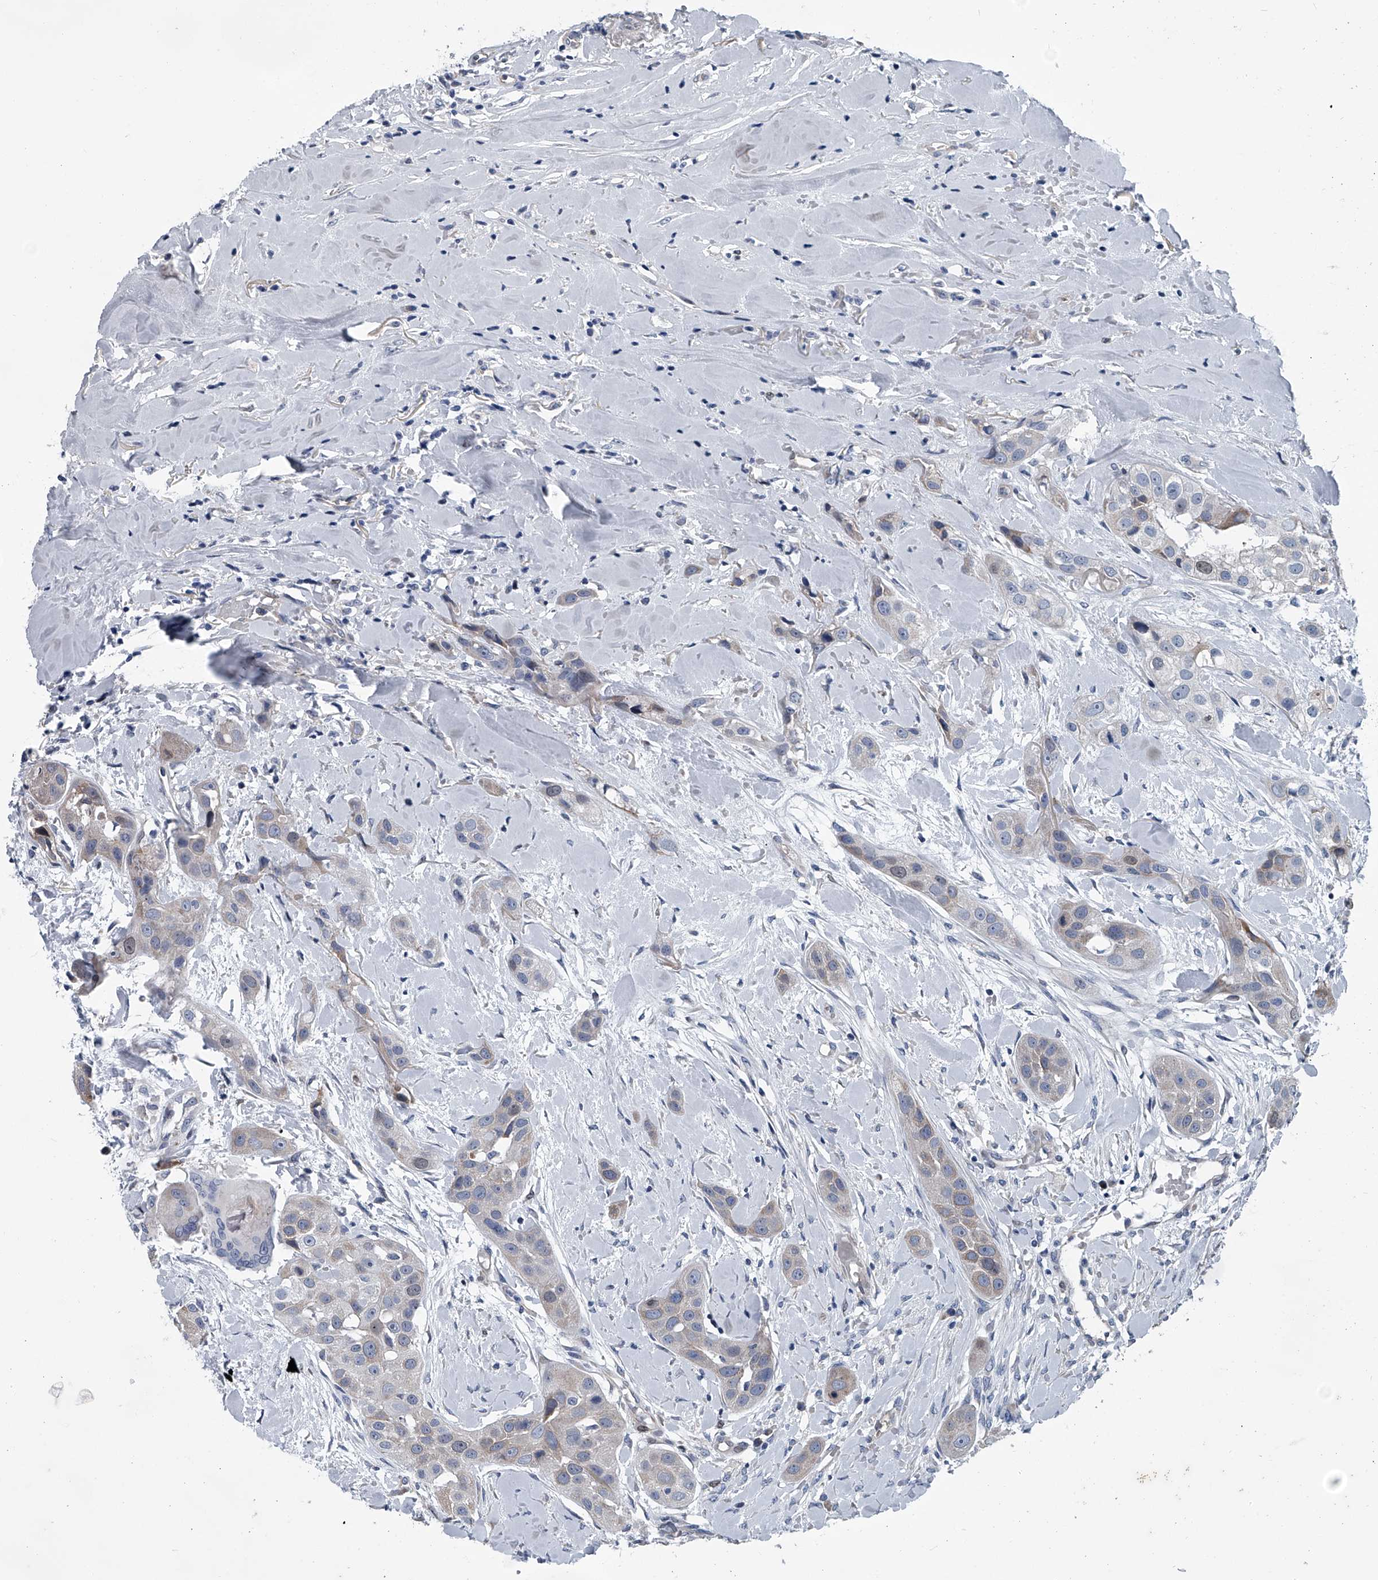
{"staining": {"intensity": "negative", "quantity": "none", "location": "none"}, "tissue": "head and neck cancer", "cell_type": "Tumor cells", "image_type": "cancer", "snomed": [{"axis": "morphology", "description": "Normal tissue, NOS"}, {"axis": "morphology", "description": "Squamous cell carcinoma, NOS"}, {"axis": "topography", "description": "Skeletal muscle"}, {"axis": "topography", "description": "Head-Neck"}], "caption": "Protein analysis of head and neck cancer (squamous cell carcinoma) exhibits no significant positivity in tumor cells. (Brightfield microscopy of DAB immunohistochemistry (IHC) at high magnification).", "gene": "ABCG1", "patient": {"sex": "male", "age": 51}}